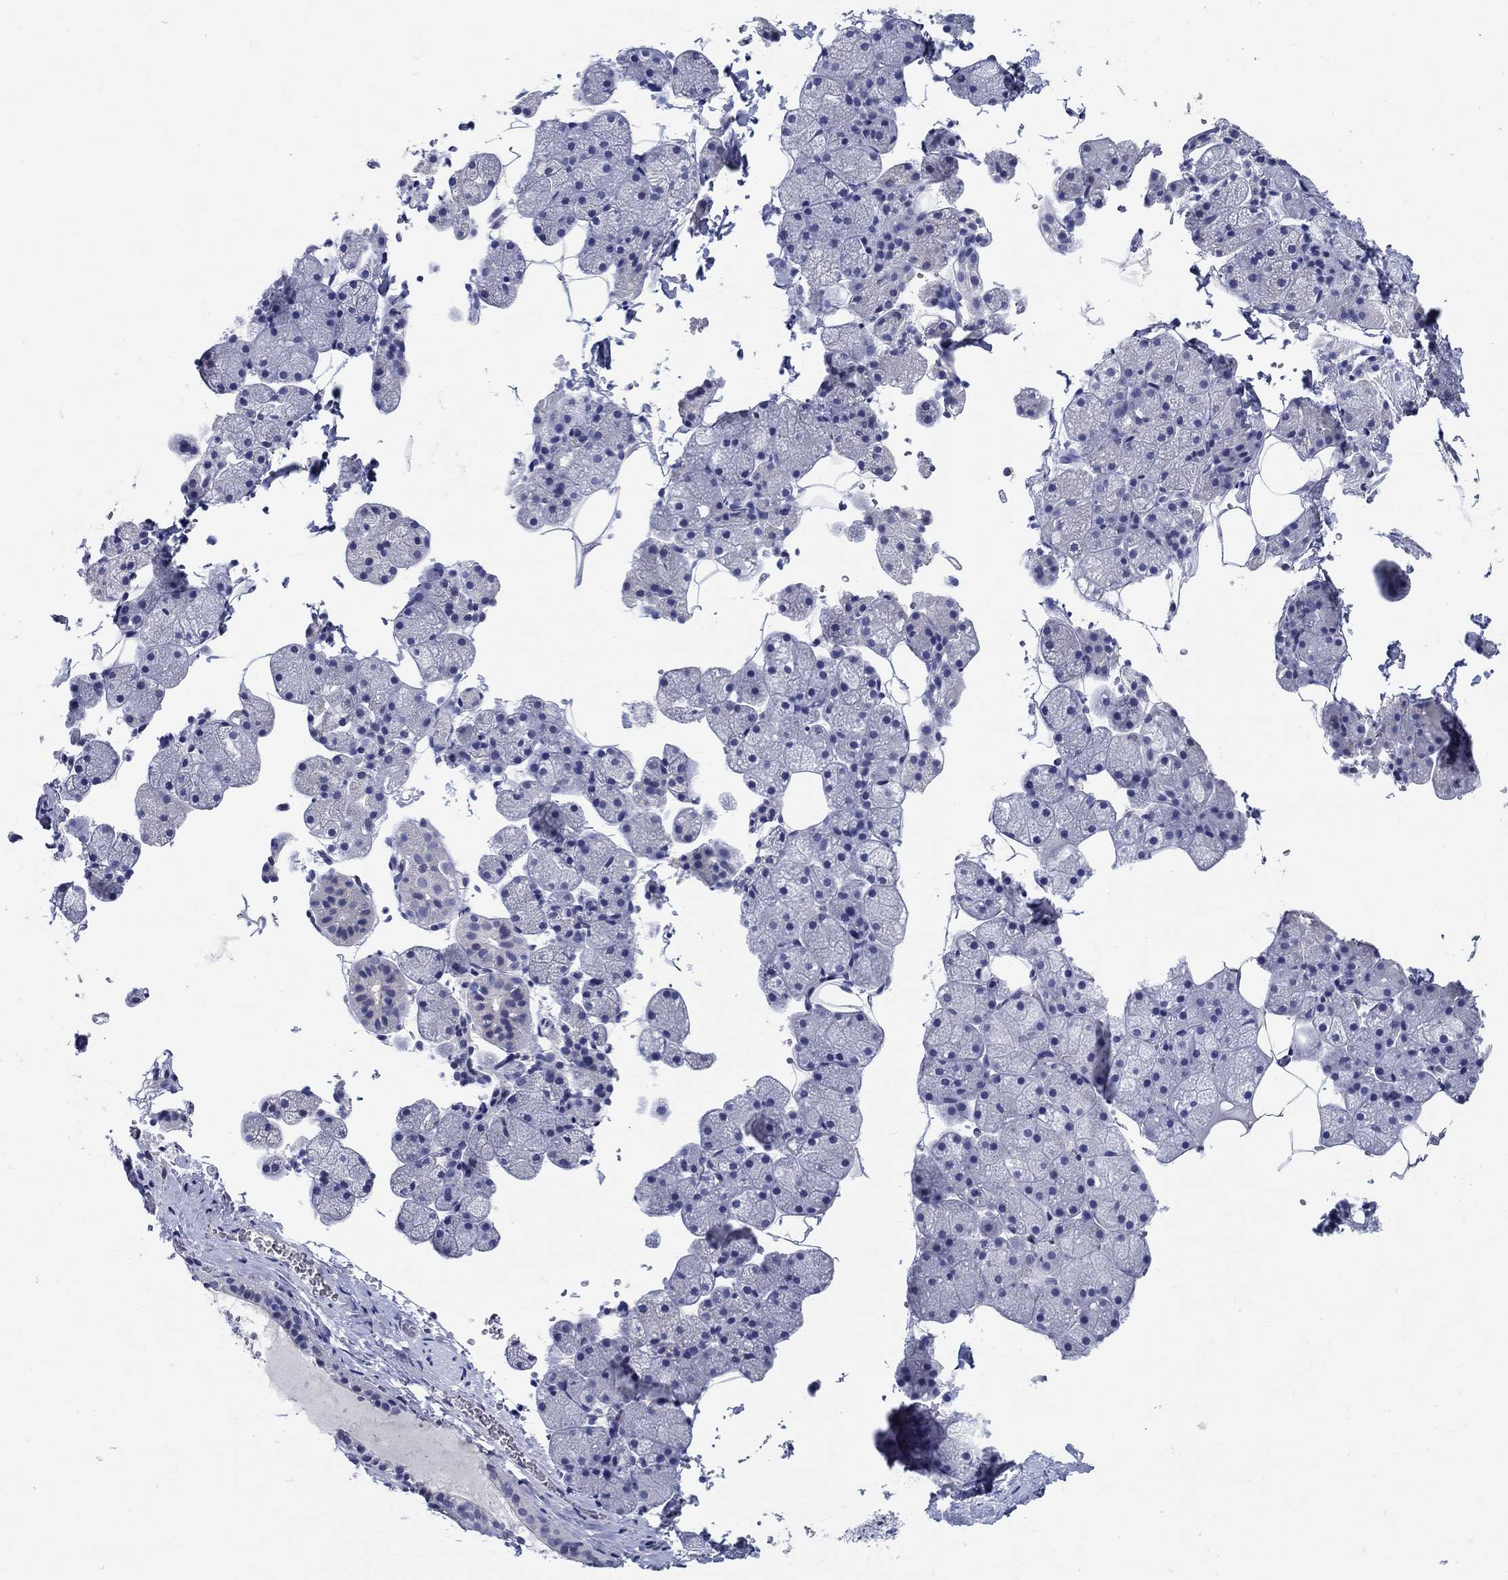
{"staining": {"intensity": "negative", "quantity": "none", "location": "none"}, "tissue": "salivary gland", "cell_type": "Glandular cells", "image_type": "normal", "snomed": [{"axis": "morphology", "description": "Normal tissue, NOS"}, {"axis": "topography", "description": "Salivary gland"}], "caption": "This is an immunohistochemistry (IHC) photomicrograph of normal human salivary gland. There is no expression in glandular cells.", "gene": "CRYGA", "patient": {"sex": "male", "age": 38}}